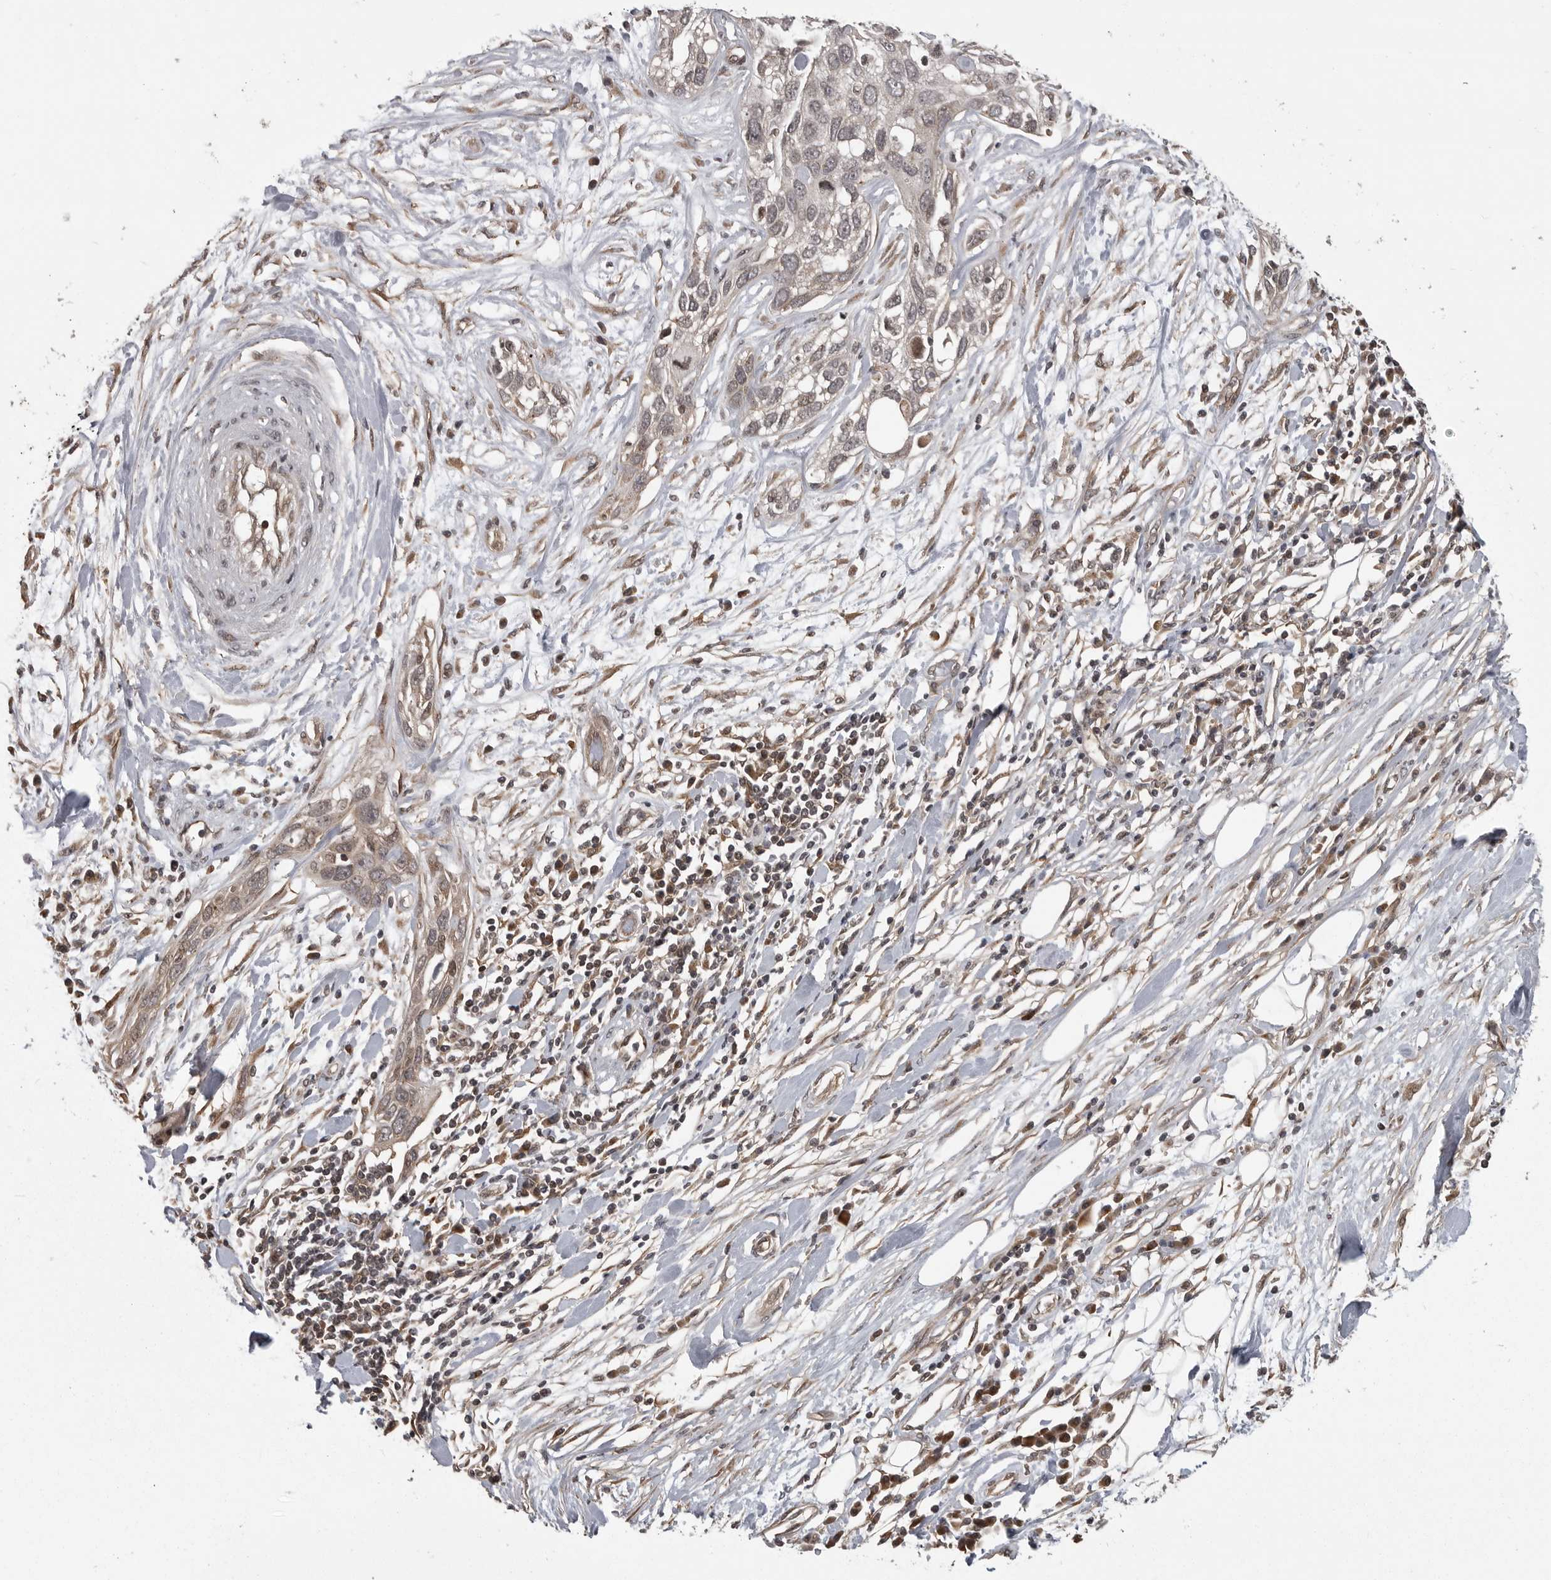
{"staining": {"intensity": "weak", "quantity": "25%-75%", "location": "cytoplasmic/membranous"}, "tissue": "pancreatic cancer", "cell_type": "Tumor cells", "image_type": "cancer", "snomed": [{"axis": "morphology", "description": "Adenocarcinoma, NOS"}, {"axis": "topography", "description": "Pancreas"}], "caption": "Tumor cells demonstrate low levels of weak cytoplasmic/membranous positivity in approximately 25%-75% of cells in pancreatic cancer. Nuclei are stained in blue.", "gene": "DNAJC8", "patient": {"sex": "female", "age": 60}}